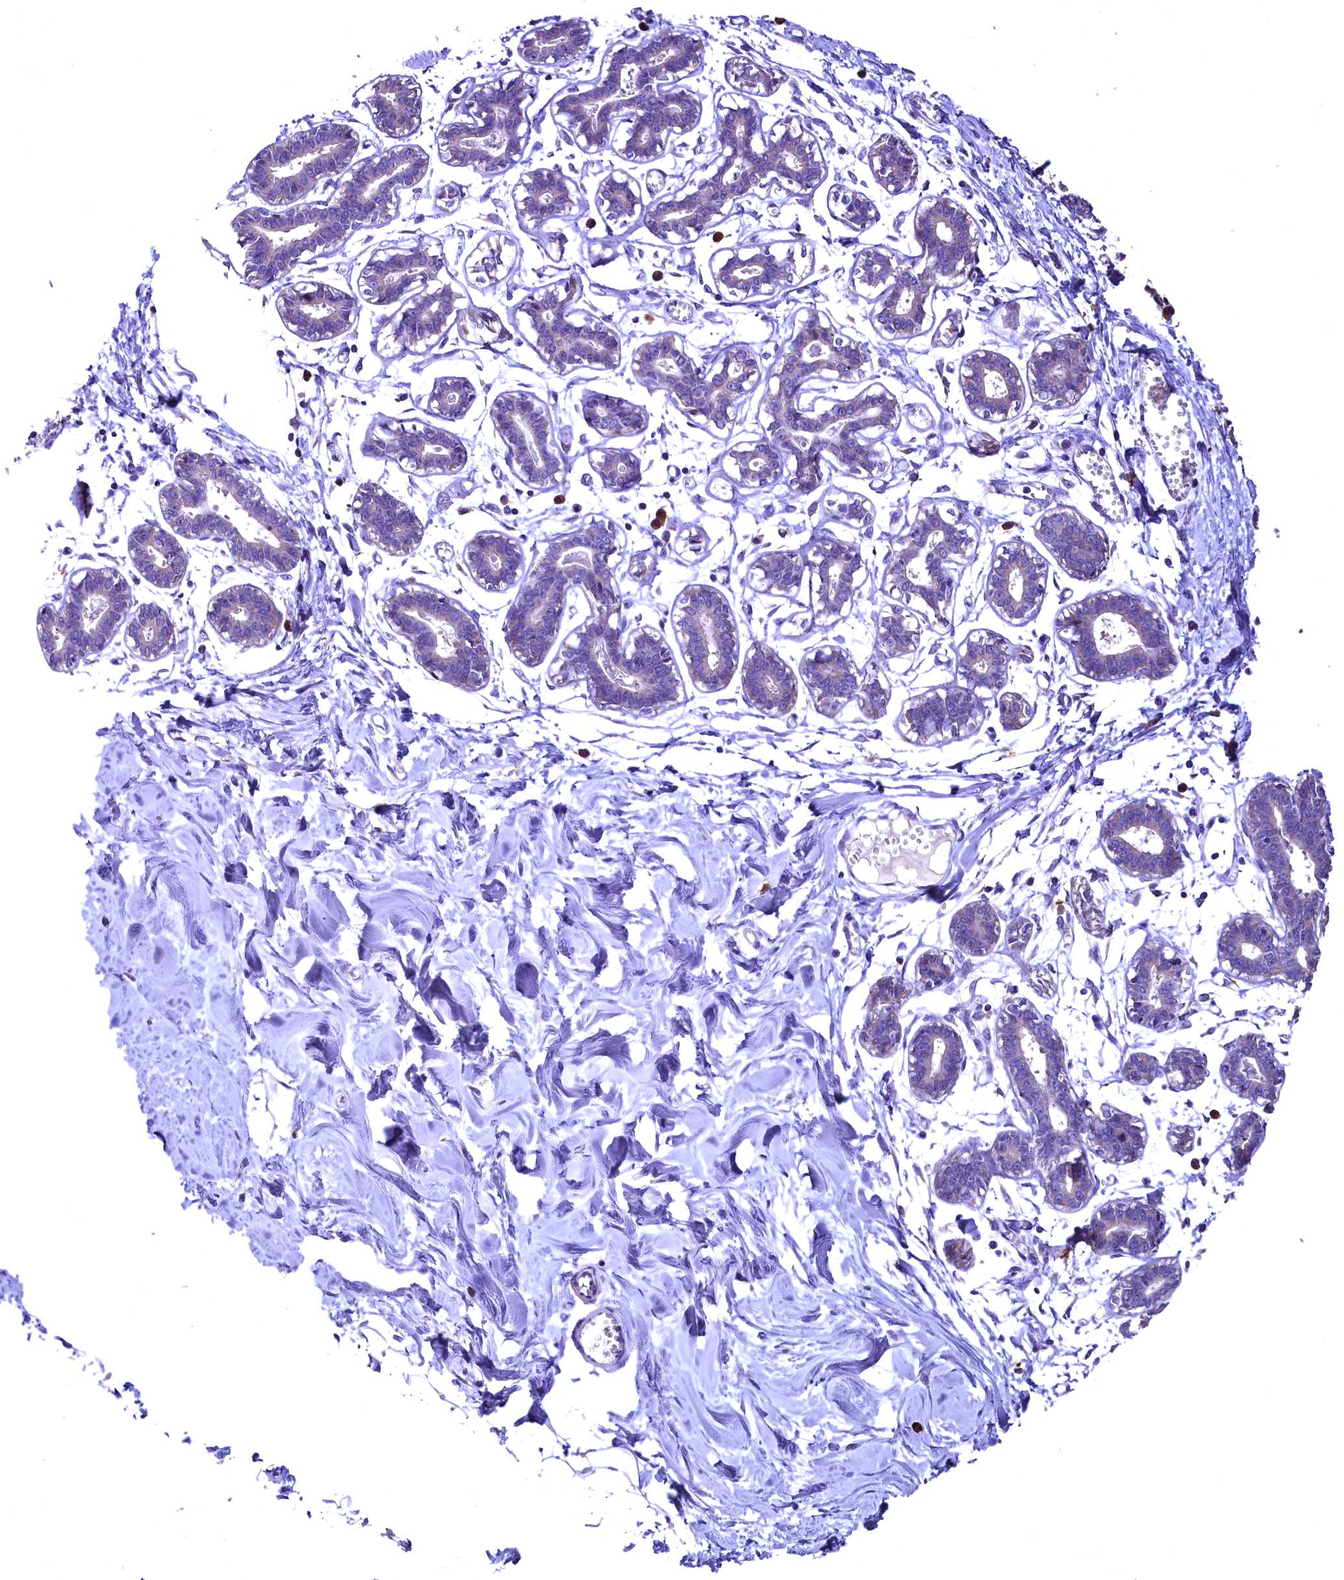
{"staining": {"intensity": "negative", "quantity": "none", "location": "none"}, "tissue": "breast", "cell_type": "Adipocytes", "image_type": "normal", "snomed": [{"axis": "morphology", "description": "Normal tissue, NOS"}, {"axis": "topography", "description": "Breast"}], "caption": "There is no significant expression in adipocytes of breast. (DAB (3,3'-diaminobenzidine) immunohistochemistry (IHC), high magnification).", "gene": "ENKD1", "patient": {"sex": "female", "age": 27}}